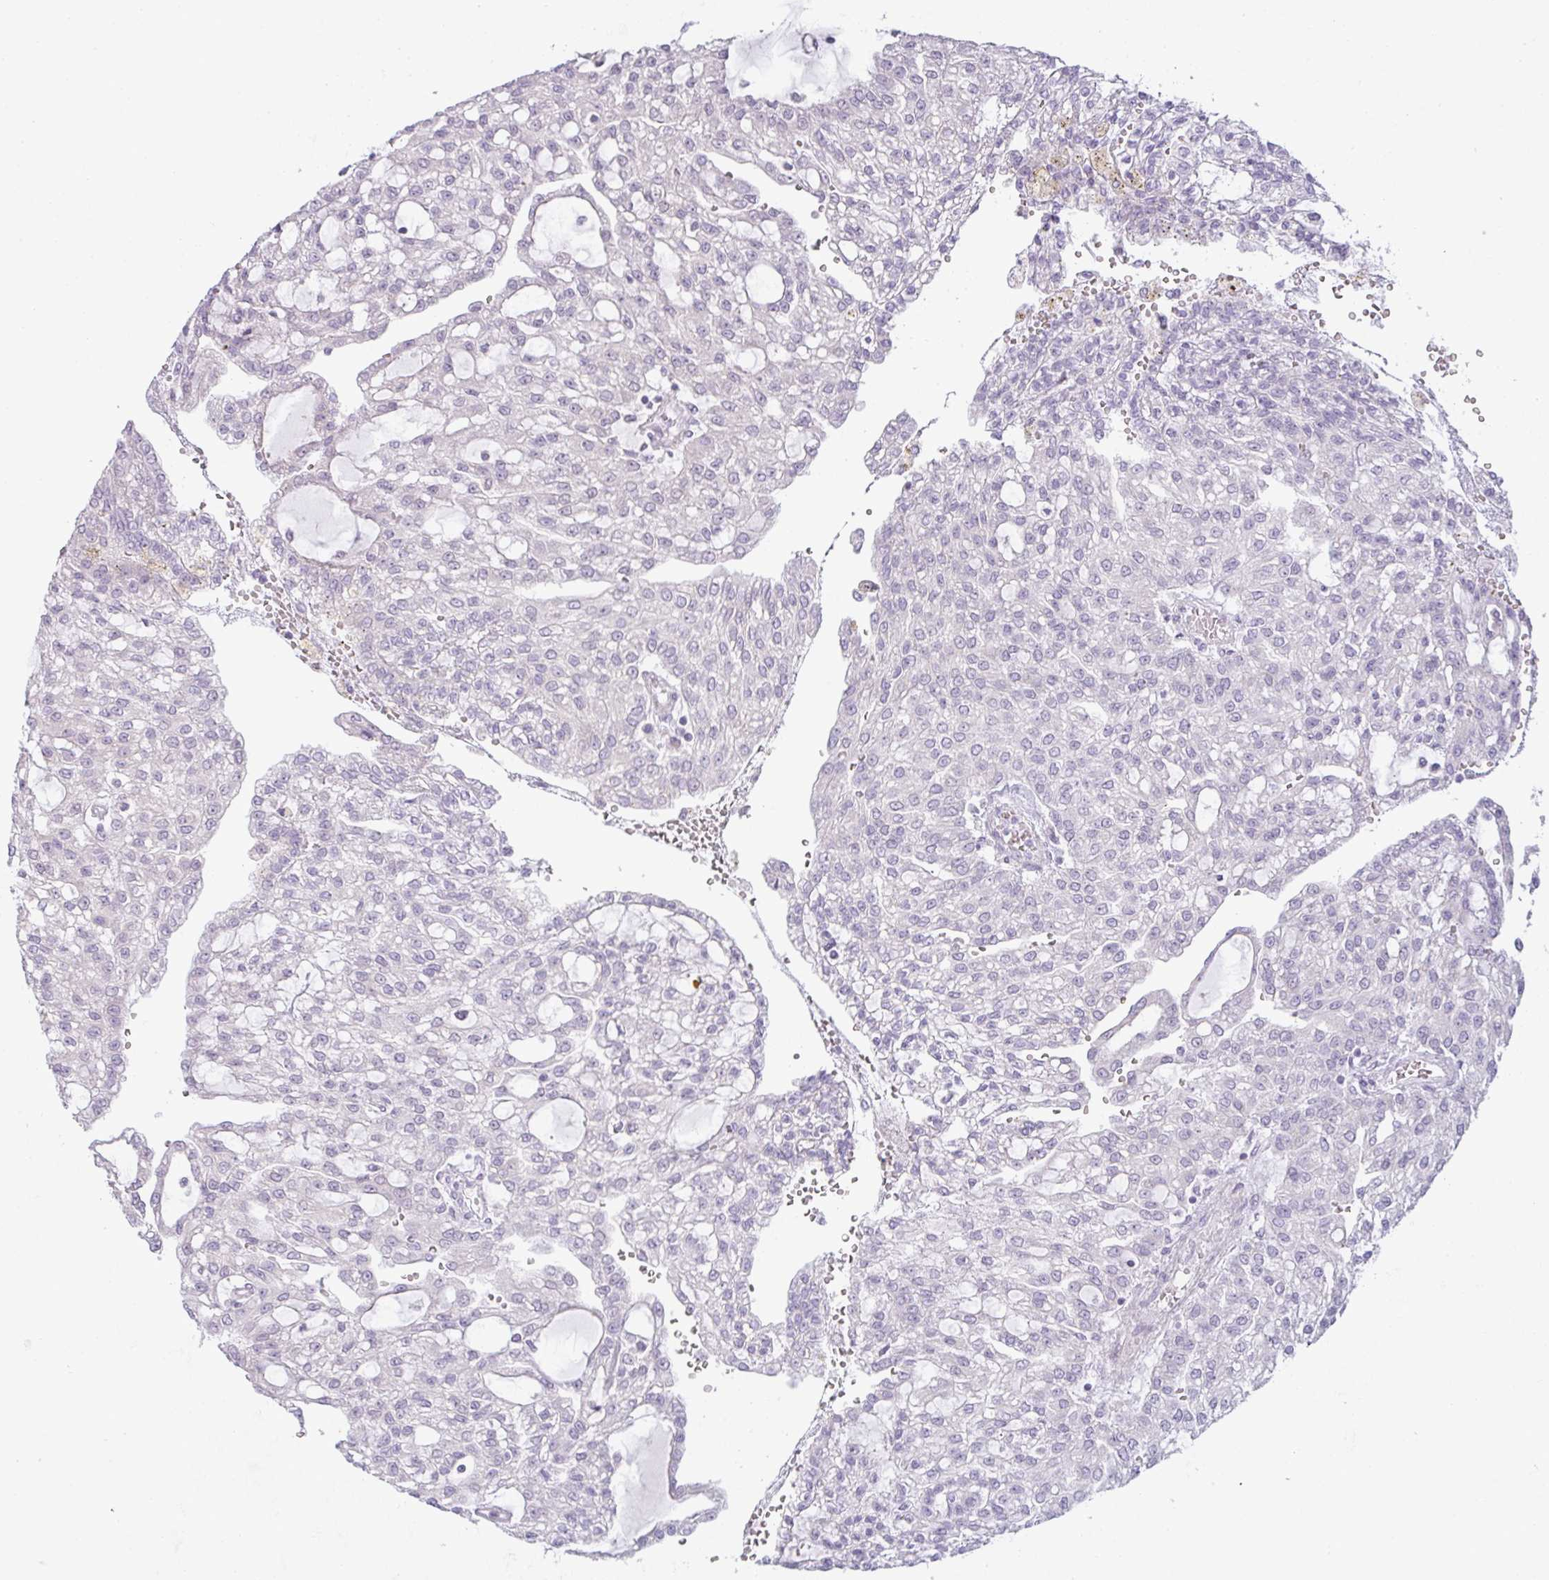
{"staining": {"intensity": "negative", "quantity": "none", "location": "none"}, "tissue": "renal cancer", "cell_type": "Tumor cells", "image_type": "cancer", "snomed": [{"axis": "morphology", "description": "Adenocarcinoma, NOS"}, {"axis": "topography", "description": "Kidney"}], "caption": "A high-resolution photomicrograph shows immunohistochemistry (IHC) staining of renal adenocarcinoma, which shows no significant staining in tumor cells.", "gene": "SIRPB2", "patient": {"sex": "male", "age": 63}}